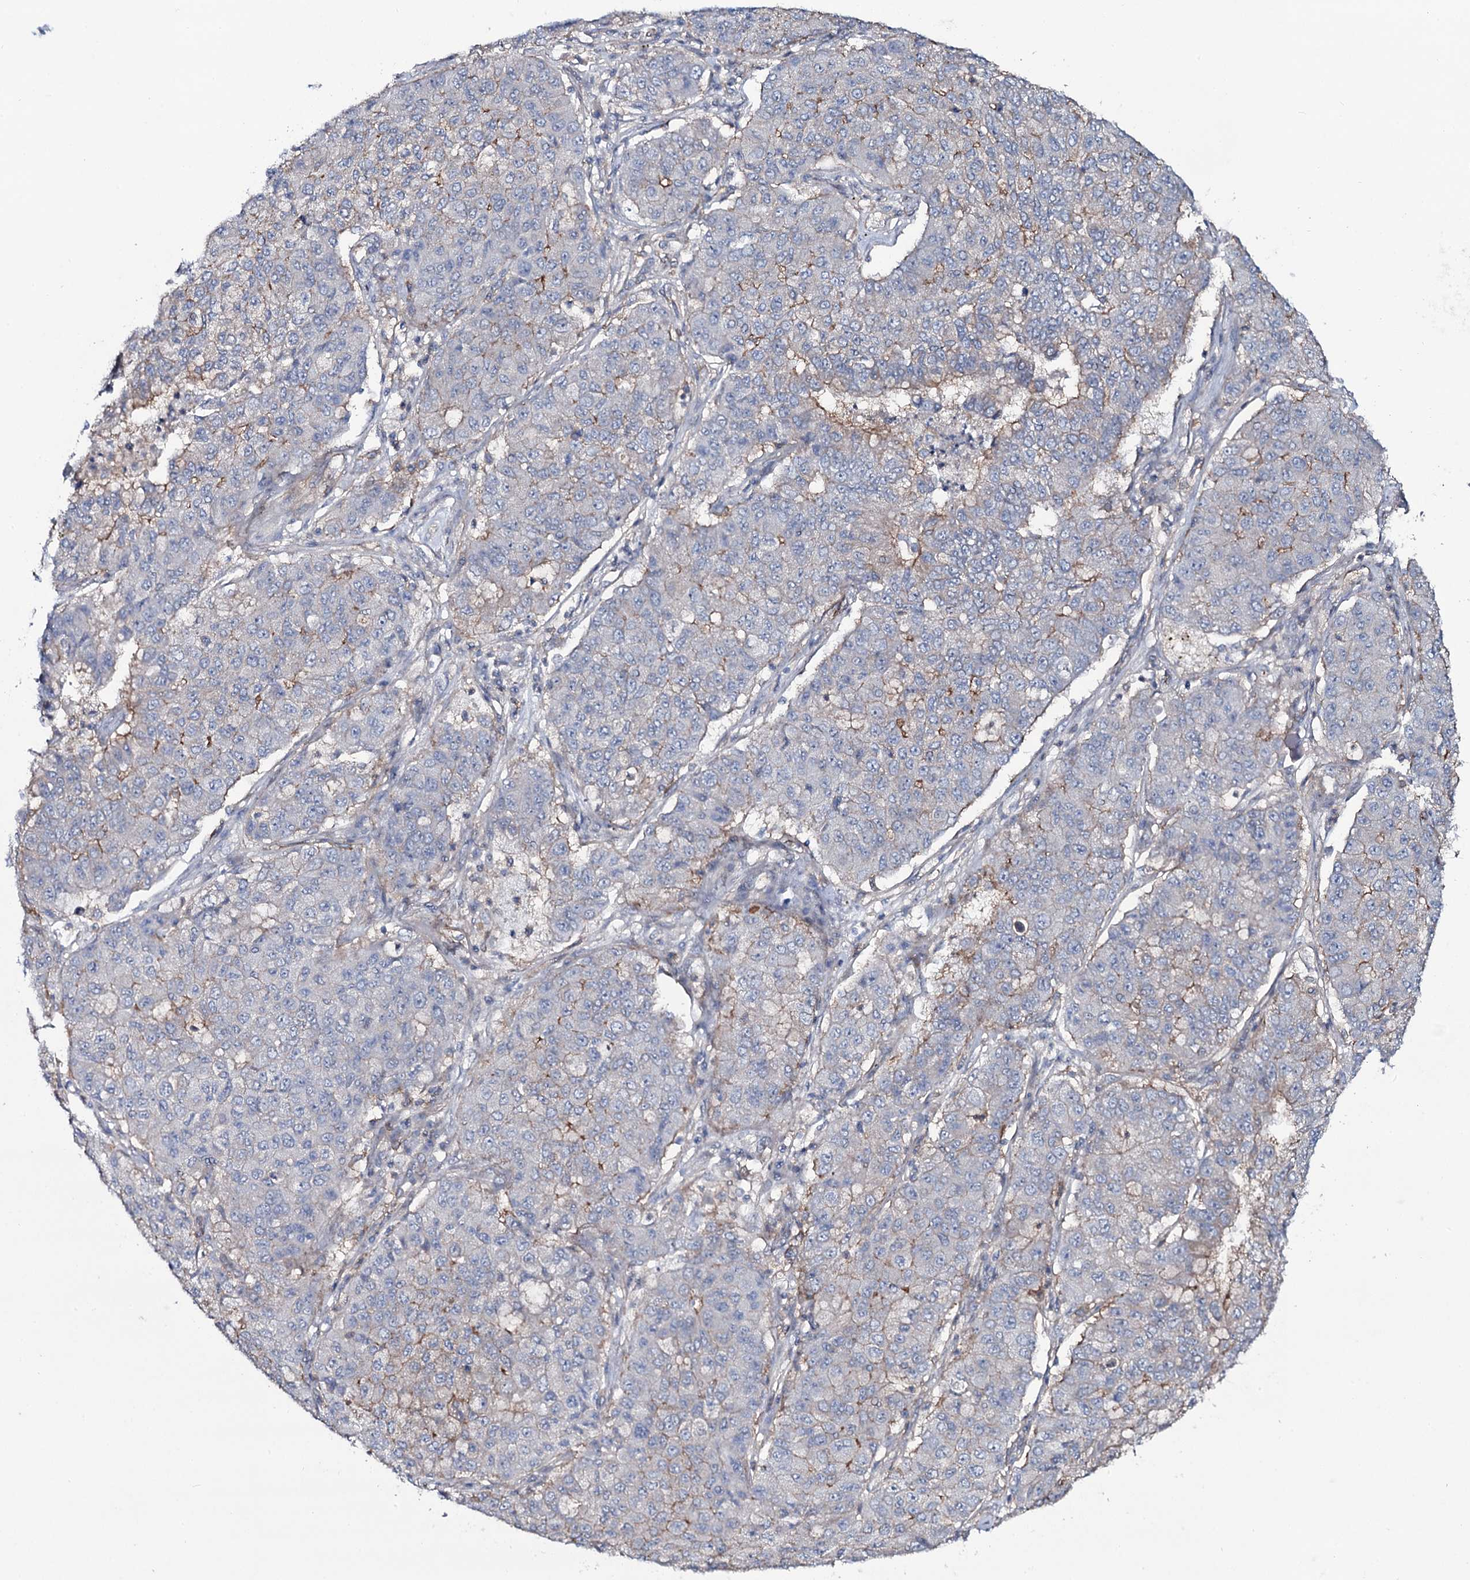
{"staining": {"intensity": "moderate", "quantity": "<25%", "location": "cytoplasmic/membranous"}, "tissue": "lung cancer", "cell_type": "Tumor cells", "image_type": "cancer", "snomed": [{"axis": "morphology", "description": "Squamous cell carcinoma, NOS"}, {"axis": "topography", "description": "Lung"}], "caption": "The histopathology image demonstrates staining of squamous cell carcinoma (lung), revealing moderate cytoplasmic/membranous protein staining (brown color) within tumor cells.", "gene": "SNAP23", "patient": {"sex": "male", "age": 74}}